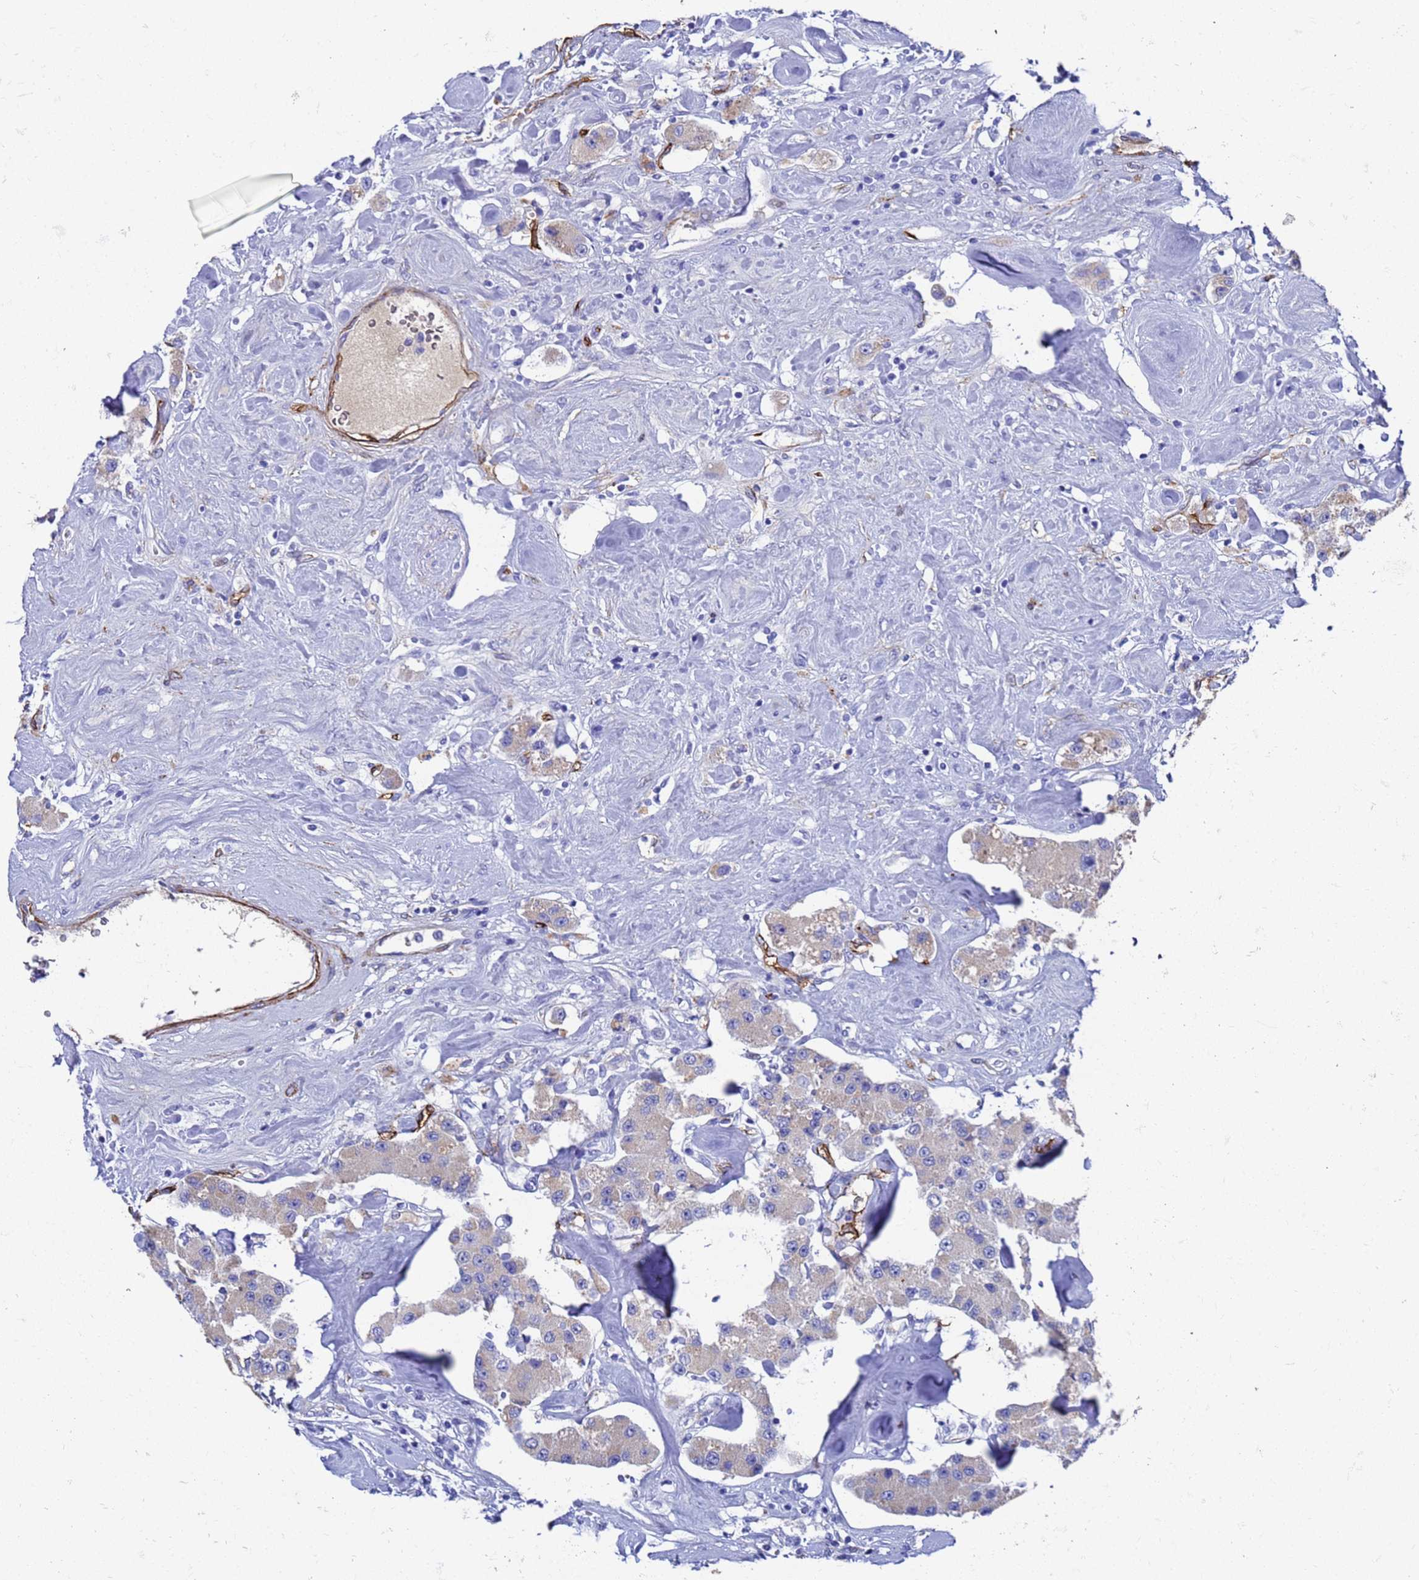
{"staining": {"intensity": "weak", "quantity": ">75%", "location": "cytoplasmic/membranous"}, "tissue": "carcinoid", "cell_type": "Tumor cells", "image_type": "cancer", "snomed": [{"axis": "morphology", "description": "Carcinoid, malignant, NOS"}, {"axis": "topography", "description": "Pancreas"}], "caption": "High-power microscopy captured an immunohistochemistry (IHC) image of malignant carcinoid, revealing weak cytoplasmic/membranous staining in approximately >75% of tumor cells. (IHC, brightfield microscopy, high magnification).", "gene": "ADIPOQ", "patient": {"sex": "male", "age": 41}}